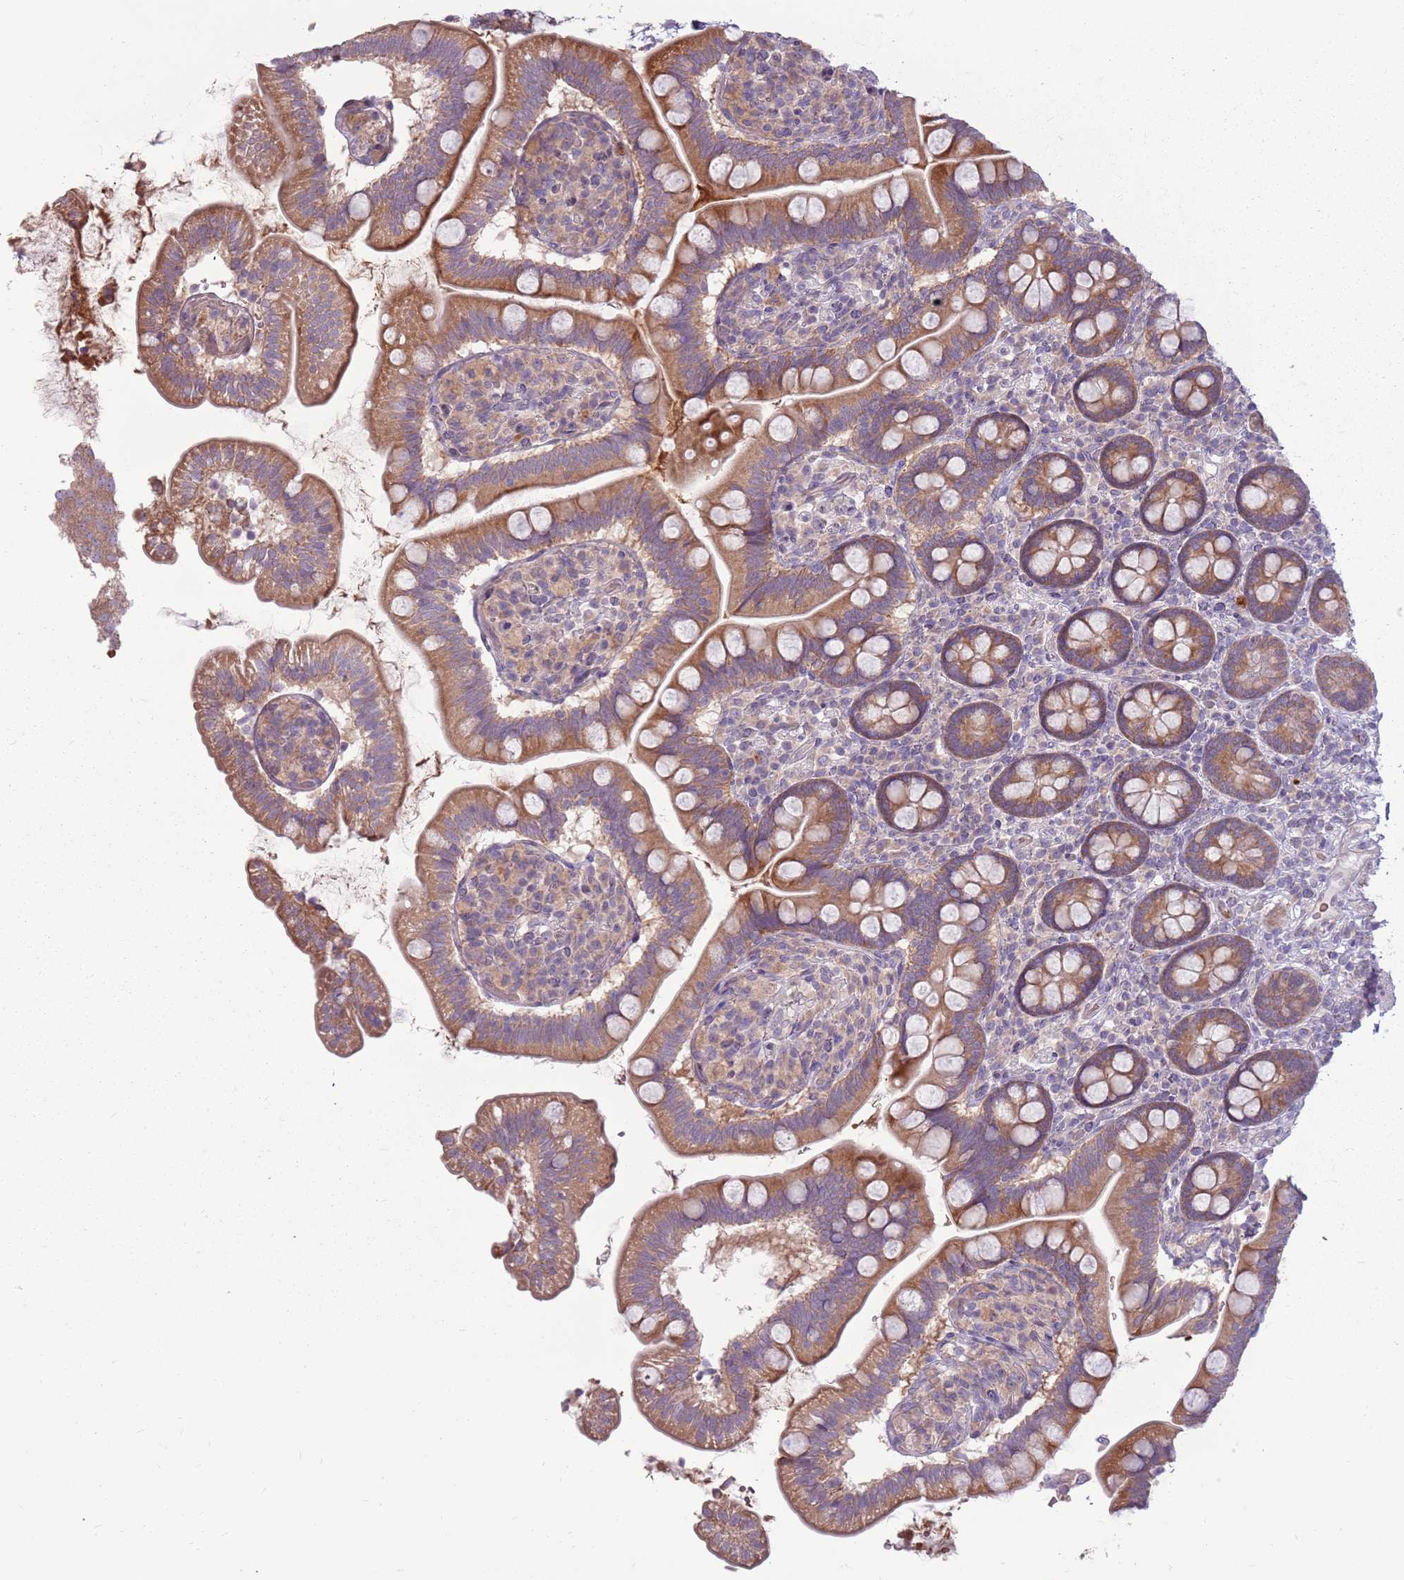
{"staining": {"intensity": "moderate", "quantity": ">75%", "location": "cytoplasmic/membranous"}, "tissue": "small intestine", "cell_type": "Glandular cells", "image_type": "normal", "snomed": [{"axis": "morphology", "description": "Normal tissue, NOS"}, {"axis": "topography", "description": "Small intestine"}], "caption": "The photomicrograph reveals staining of unremarkable small intestine, revealing moderate cytoplasmic/membranous protein expression (brown color) within glandular cells. (DAB (3,3'-diaminobenzidine) = brown stain, brightfield microscopy at high magnification).", "gene": "HSPA14", "patient": {"sex": "female", "age": 64}}